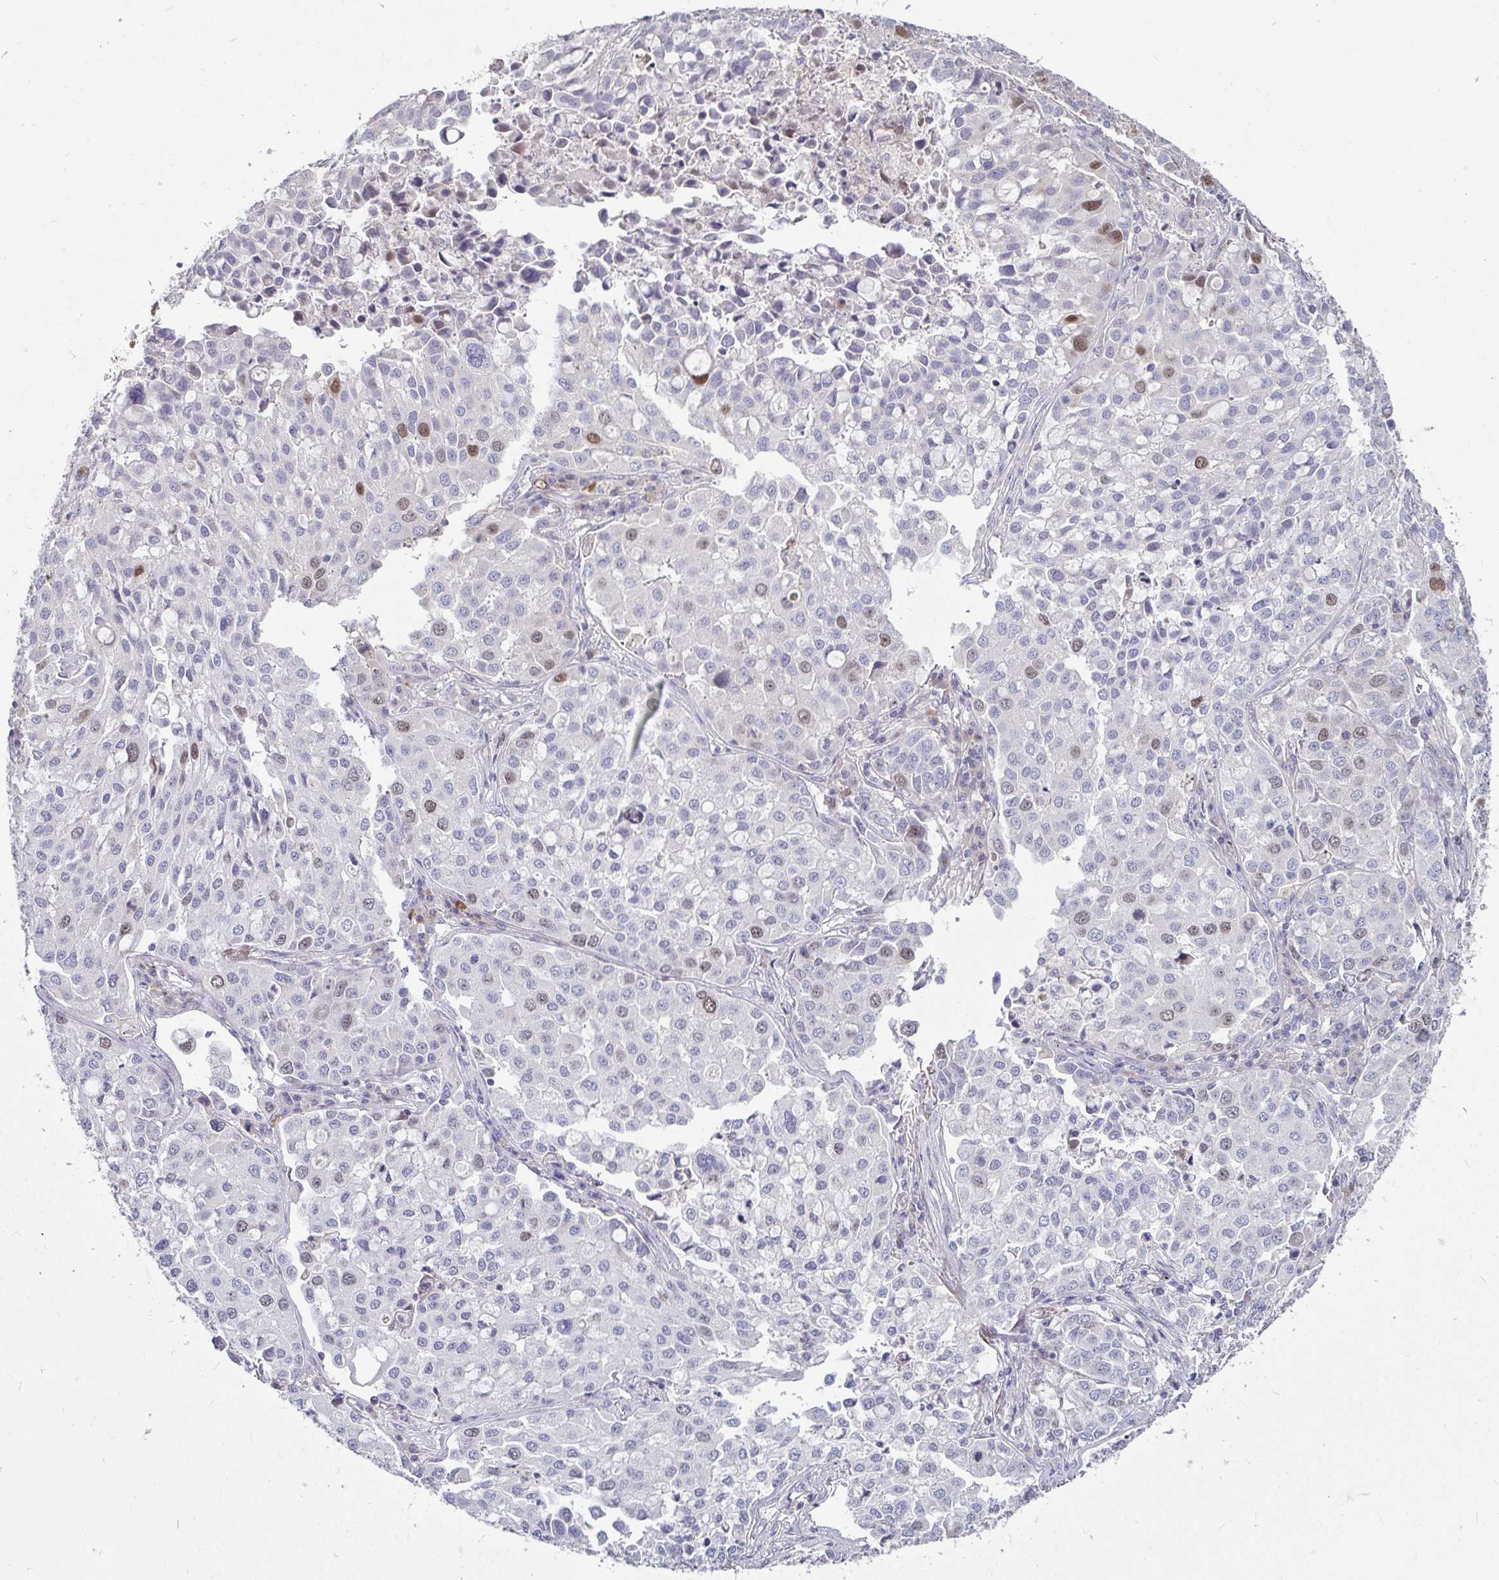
{"staining": {"intensity": "weak", "quantity": "<25%", "location": "nuclear"}, "tissue": "lung cancer", "cell_type": "Tumor cells", "image_type": "cancer", "snomed": [{"axis": "morphology", "description": "Adenocarcinoma, NOS"}, {"axis": "morphology", "description": "Adenocarcinoma, metastatic, NOS"}, {"axis": "topography", "description": "Lymph node"}, {"axis": "topography", "description": "Lung"}], "caption": "This is a image of IHC staining of lung cancer, which shows no positivity in tumor cells.", "gene": "ANLN", "patient": {"sex": "female", "age": 65}}